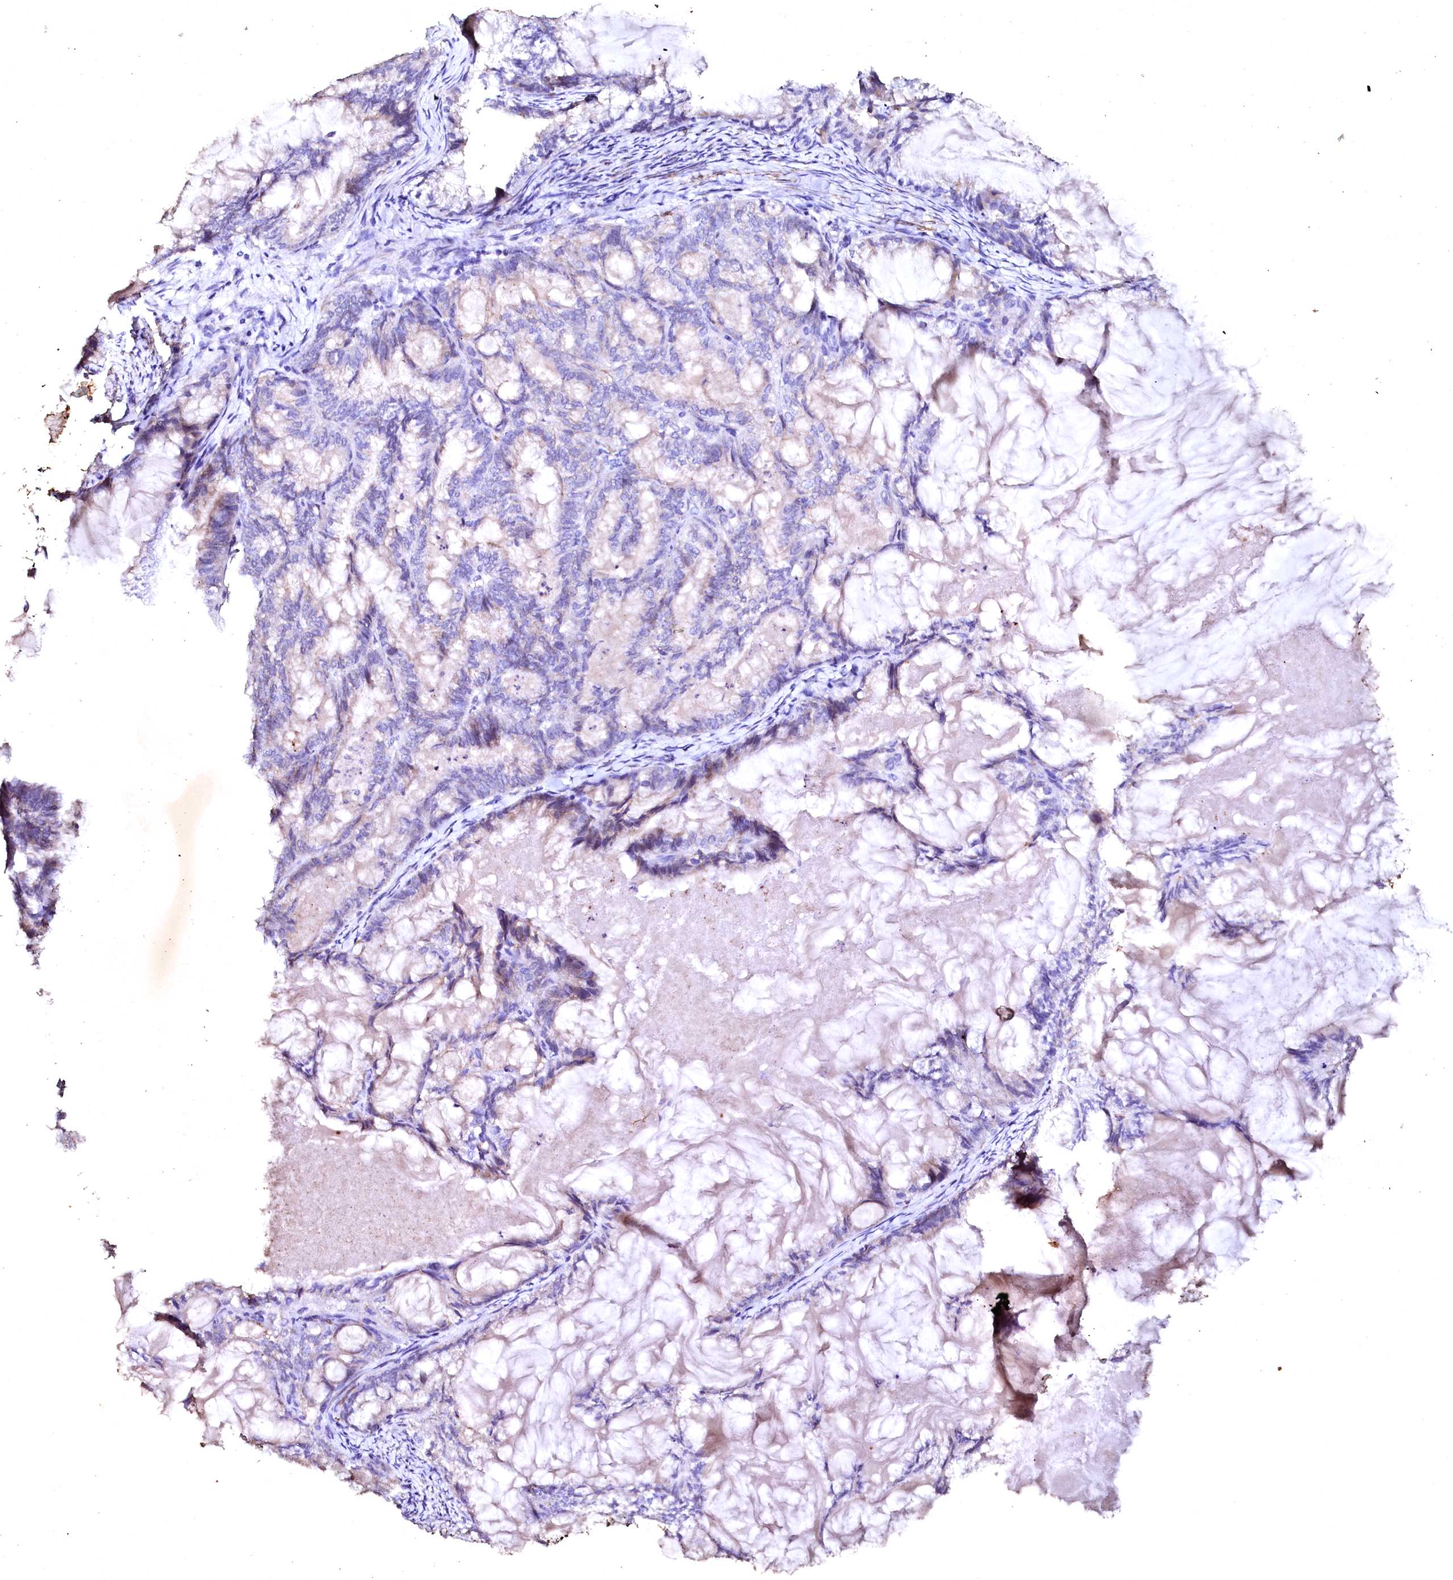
{"staining": {"intensity": "negative", "quantity": "none", "location": "none"}, "tissue": "endometrial cancer", "cell_type": "Tumor cells", "image_type": "cancer", "snomed": [{"axis": "morphology", "description": "Adenocarcinoma, NOS"}, {"axis": "topography", "description": "Endometrium"}], "caption": "Human adenocarcinoma (endometrial) stained for a protein using immunohistochemistry displays no staining in tumor cells.", "gene": "VPS36", "patient": {"sex": "female", "age": 86}}